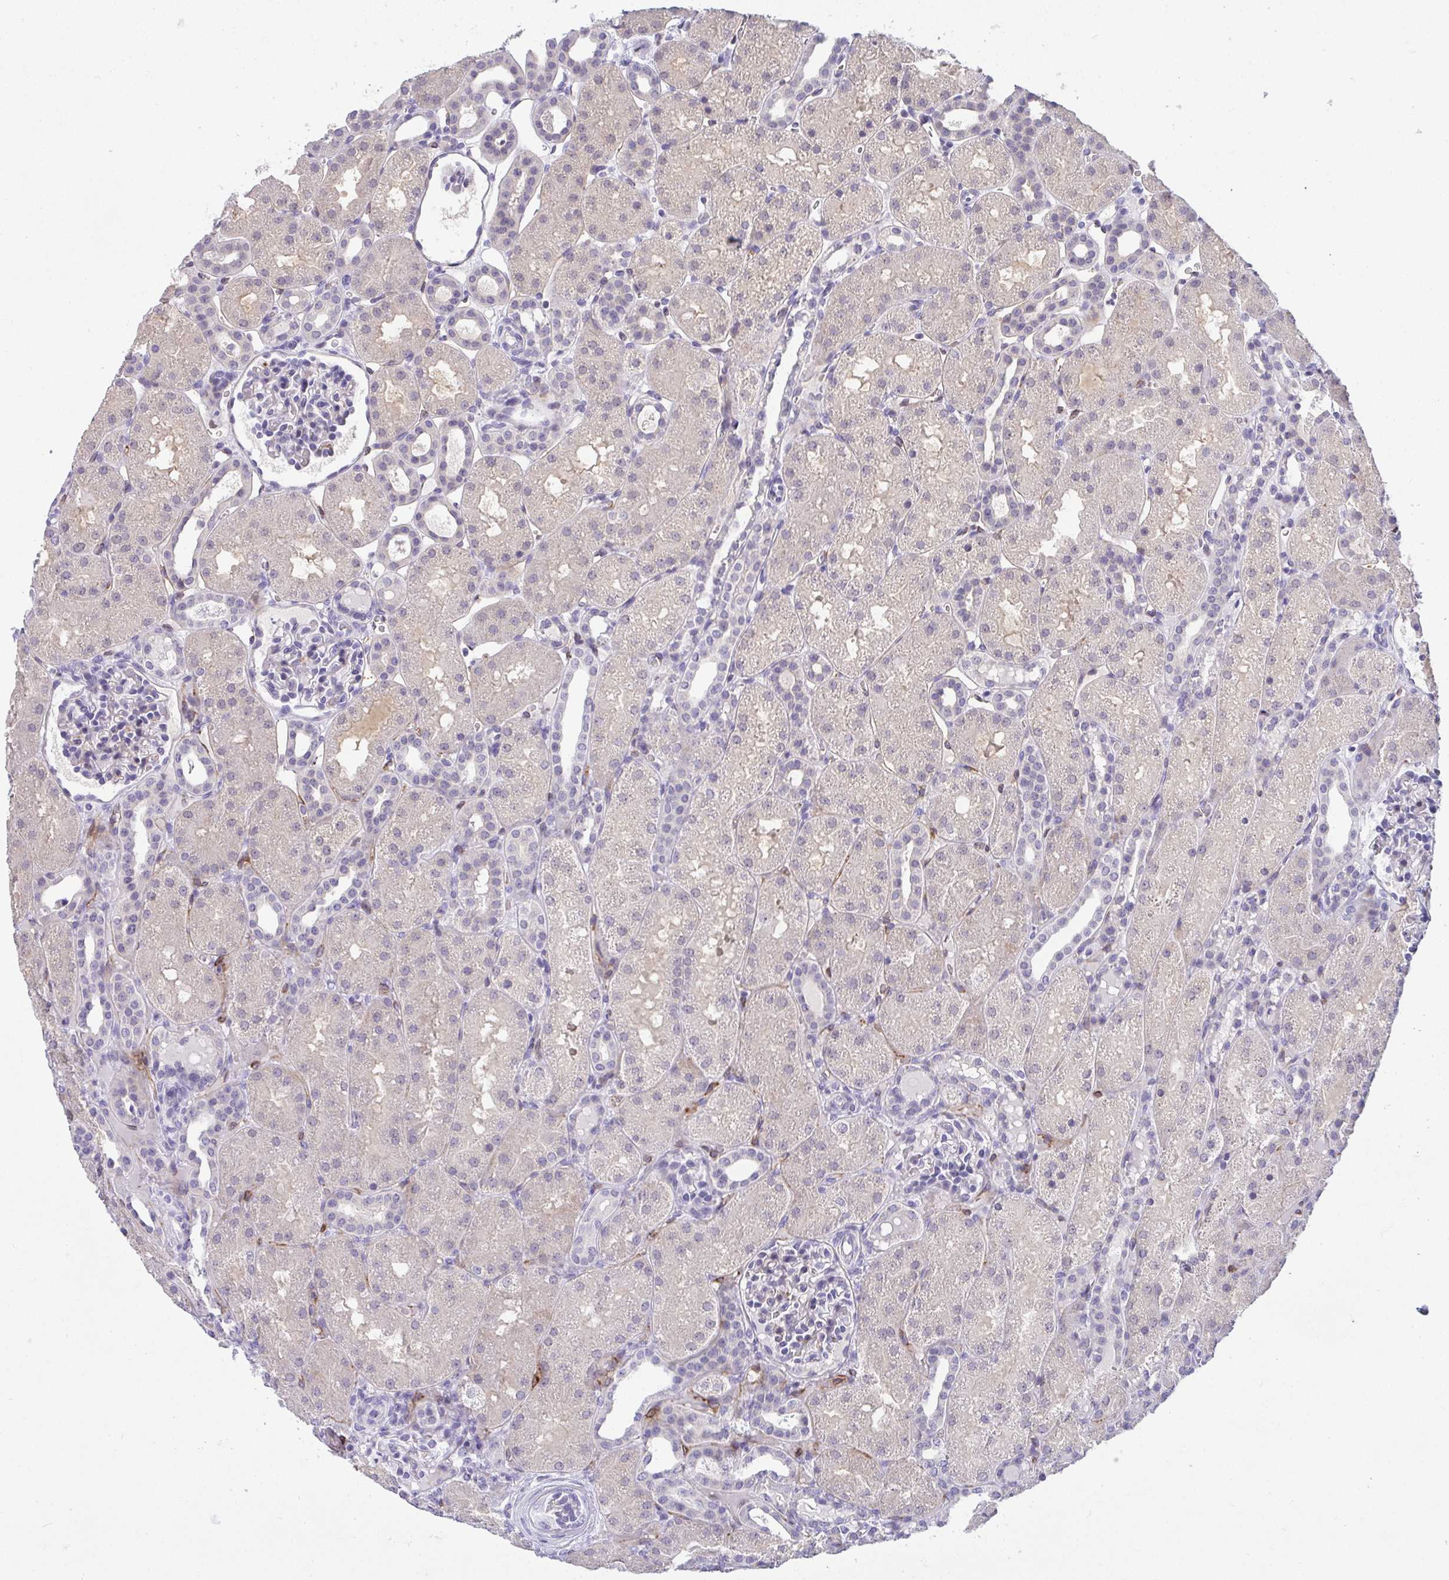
{"staining": {"intensity": "moderate", "quantity": "<25%", "location": "cytoplasmic/membranous"}, "tissue": "kidney", "cell_type": "Cells in glomeruli", "image_type": "normal", "snomed": [{"axis": "morphology", "description": "Normal tissue, NOS"}, {"axis": "topography", "description": "Kidney"}], "caption": "Benign kidney demonstrates moderate cytoplasmic/membranous positivity in approximately <25% of cells in glomeruli, visualized by immunohistochemistry. The staining was performed using DAB to visualize the protein expression in brown, while the nuclei were stained in blue with hematoxylin (Magnification: 20x).", "gene": "TMEM82", "patient": {"sex": "male", "age": 2}}